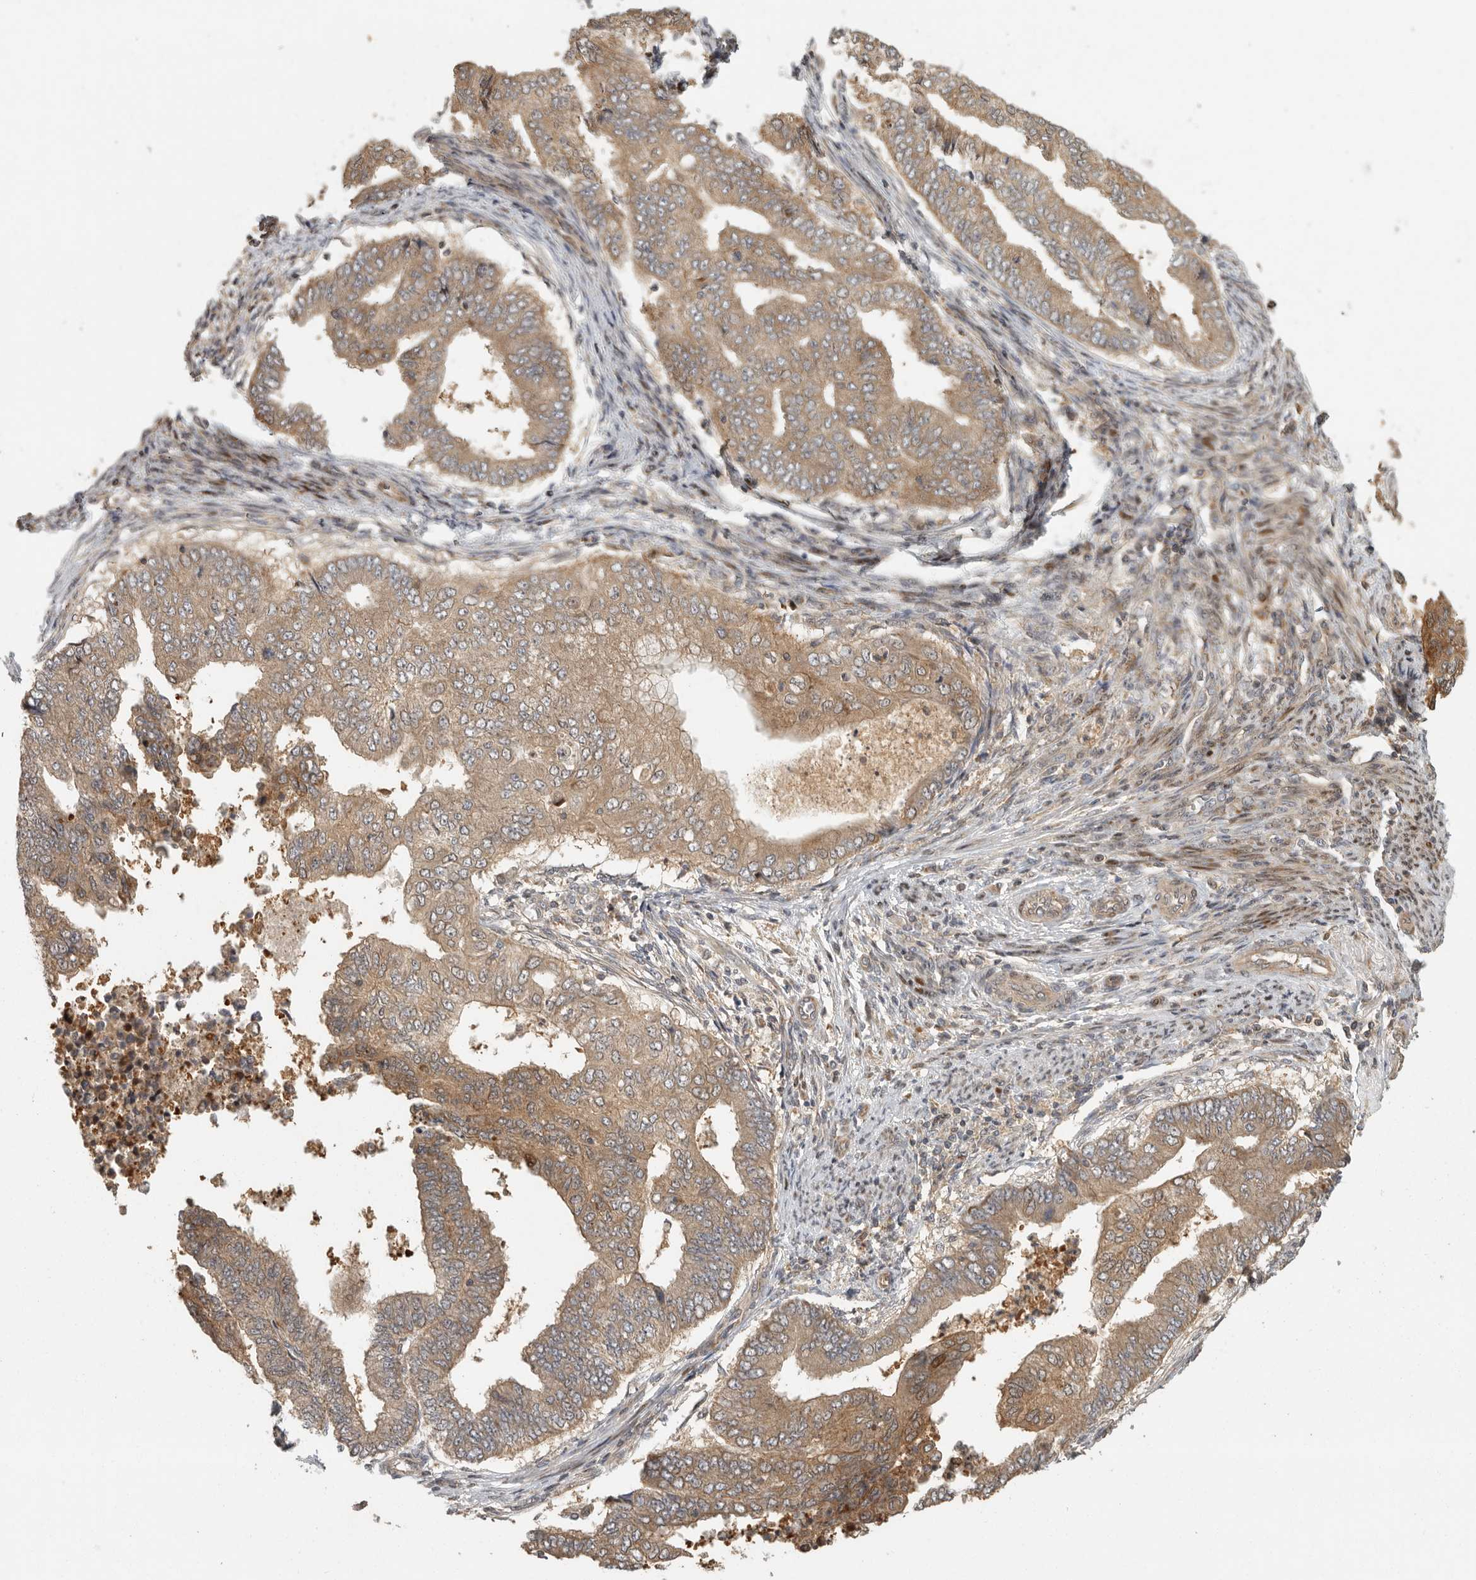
{"staining": {"intensity": "moderate", "quantity": ">75%", "location": "cytoplasmic/membranous"}, "tissue": "endometrial cancer", "cell_type": "Tumor cells", "image_type": "cancer", "snomed": [{"axis": "morphology", "description": "Polyp, NOS"}, {"axis": "morphology", "description": "Adenocarcinoma, NOS"}, {"axis": "morphology", "description": "Adenoma, NOS"}, {"axis": "topography", "description": "Endometrium"}], "caption": "Moderate cytoplasmic/membranous staining is present in about >75% of tumor cells in adenocarcinoma (endometrial). The protein of interest is shown in brown color, while the nuclei are stained blue.", "gene": "SWT1", "patient": {"sex": "female", "age": 79}}